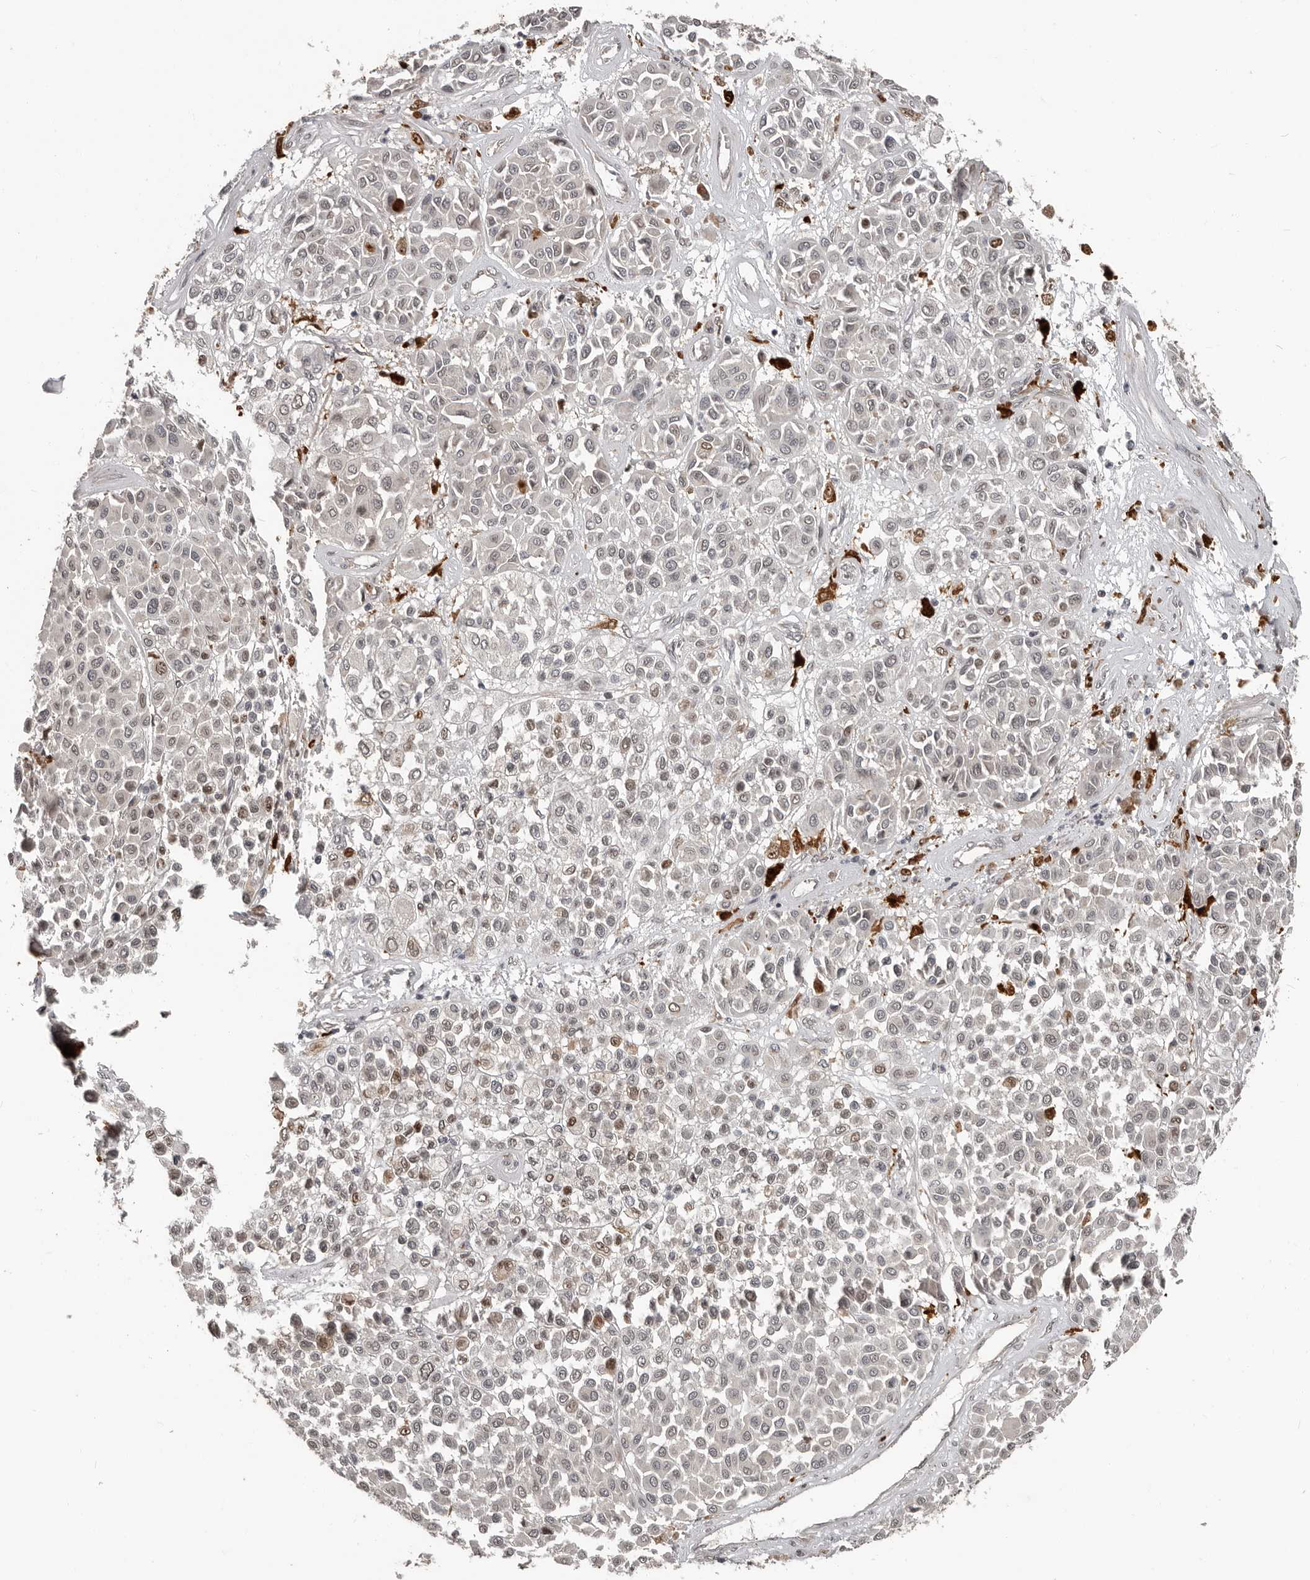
{"staining": {"intensity": "negative", "quantity": "none", "location": "none"}, "tissue": "melanoma", "cell_type": "Tumor cells", "image_type": "cancer", "snomed": [{"axis": "morphology", "description": "Malignant melanoma, Metastatic site"}, {"axis": "topography", "description": "Soft tissue"}], "caption": "Tumor cells are negative for brown protein staining in melanoma.", "gene": "APOL6", "patient": {"sex": "male", "age": 41}}